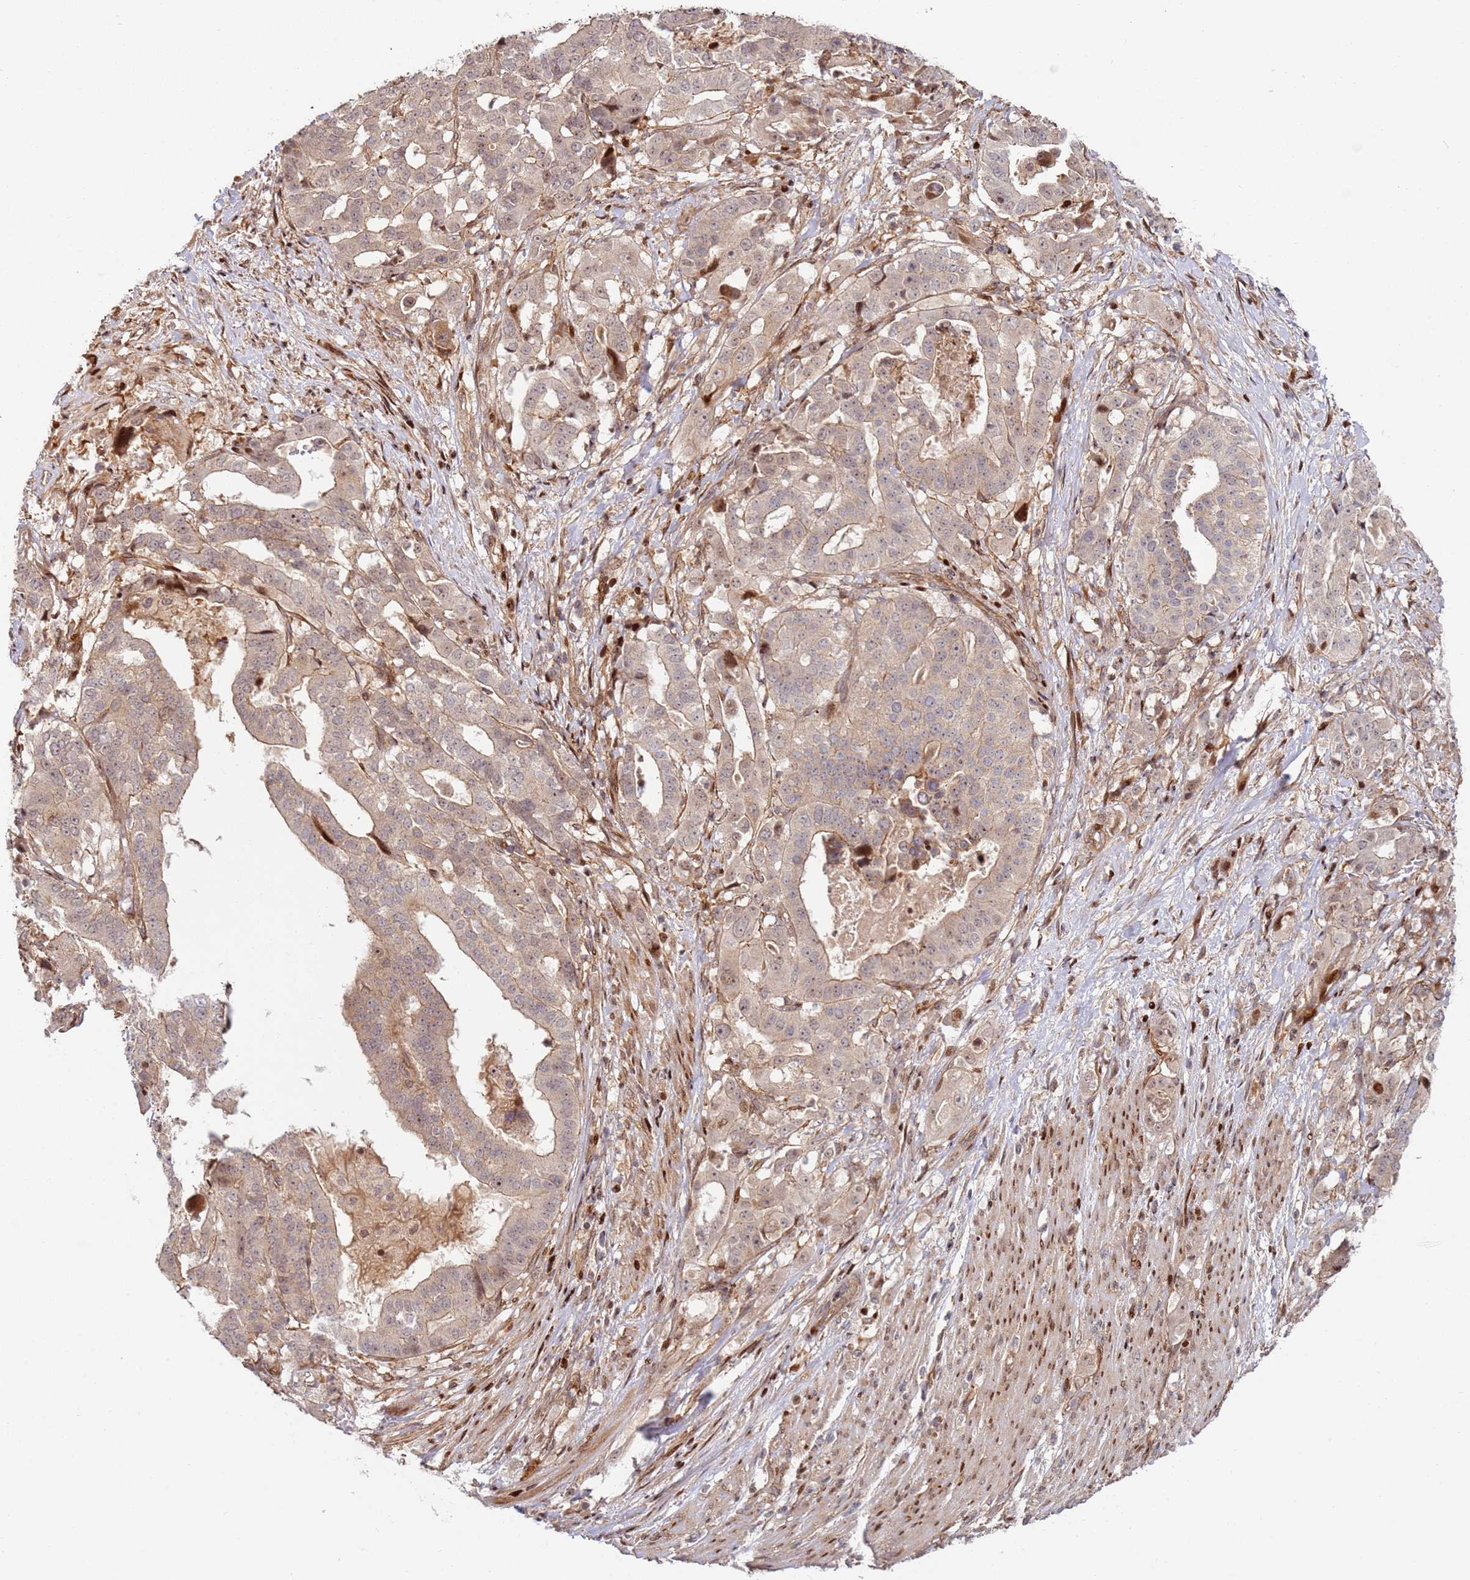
{"staining": {"intensity": "weak", "quantity": ">75%", "location": "cytoplasmic/membranous"}, "tissue": "stomach cancer", "cell_type": "Tumor cells", "image_type": "cancer", "snomed": [{"axis": "morphology", "description": "Adenocarcinoma, NOS"}, {"axis": "topography", "description": "Stomach"}], "caption": "Tumor cells show weak cytoplasmic/membranous positivity in about >75% of cells in stomach cancer (adenocarcinoma).", "gene": "TMEM233", "patient": {"sex": "male", "age": 48}}